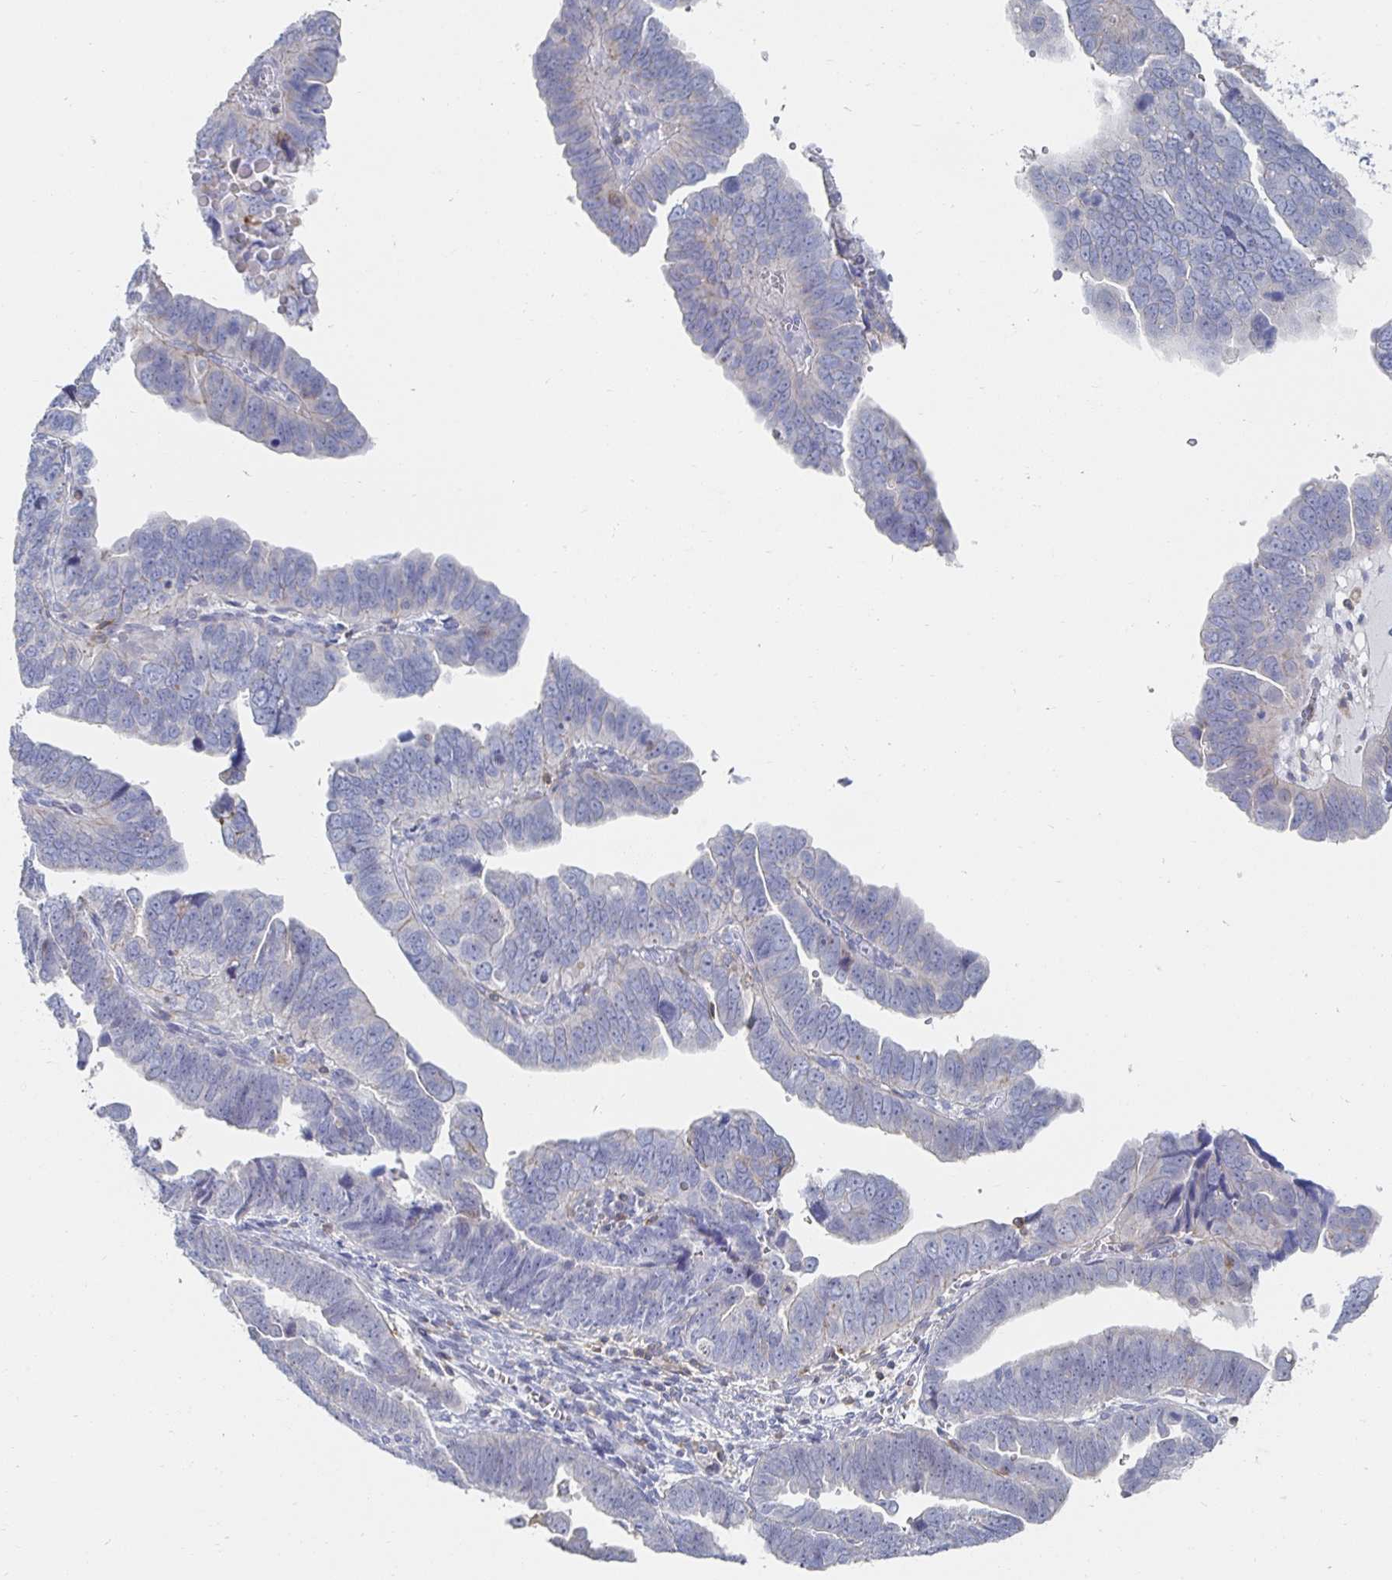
{"staining": {"intensity": "negative", "quantity": "none", "location": "none"}, "tissue": "endometrial cancer", "cell_type": "Tumor cells", "image_type": "cancer", "snomed": [{"axis": "morphology", "description": "Adenocarcinoma, NOS"}, {"axis": "topography", "description": "Endometrium"}], "caption": "Immunohistochemical staining of adenocarcinoma (endometrial) reveals no significant expression in tumor cells.", "gene": "PIK3CD", "patient": {"sex": "female", "age": 75}}